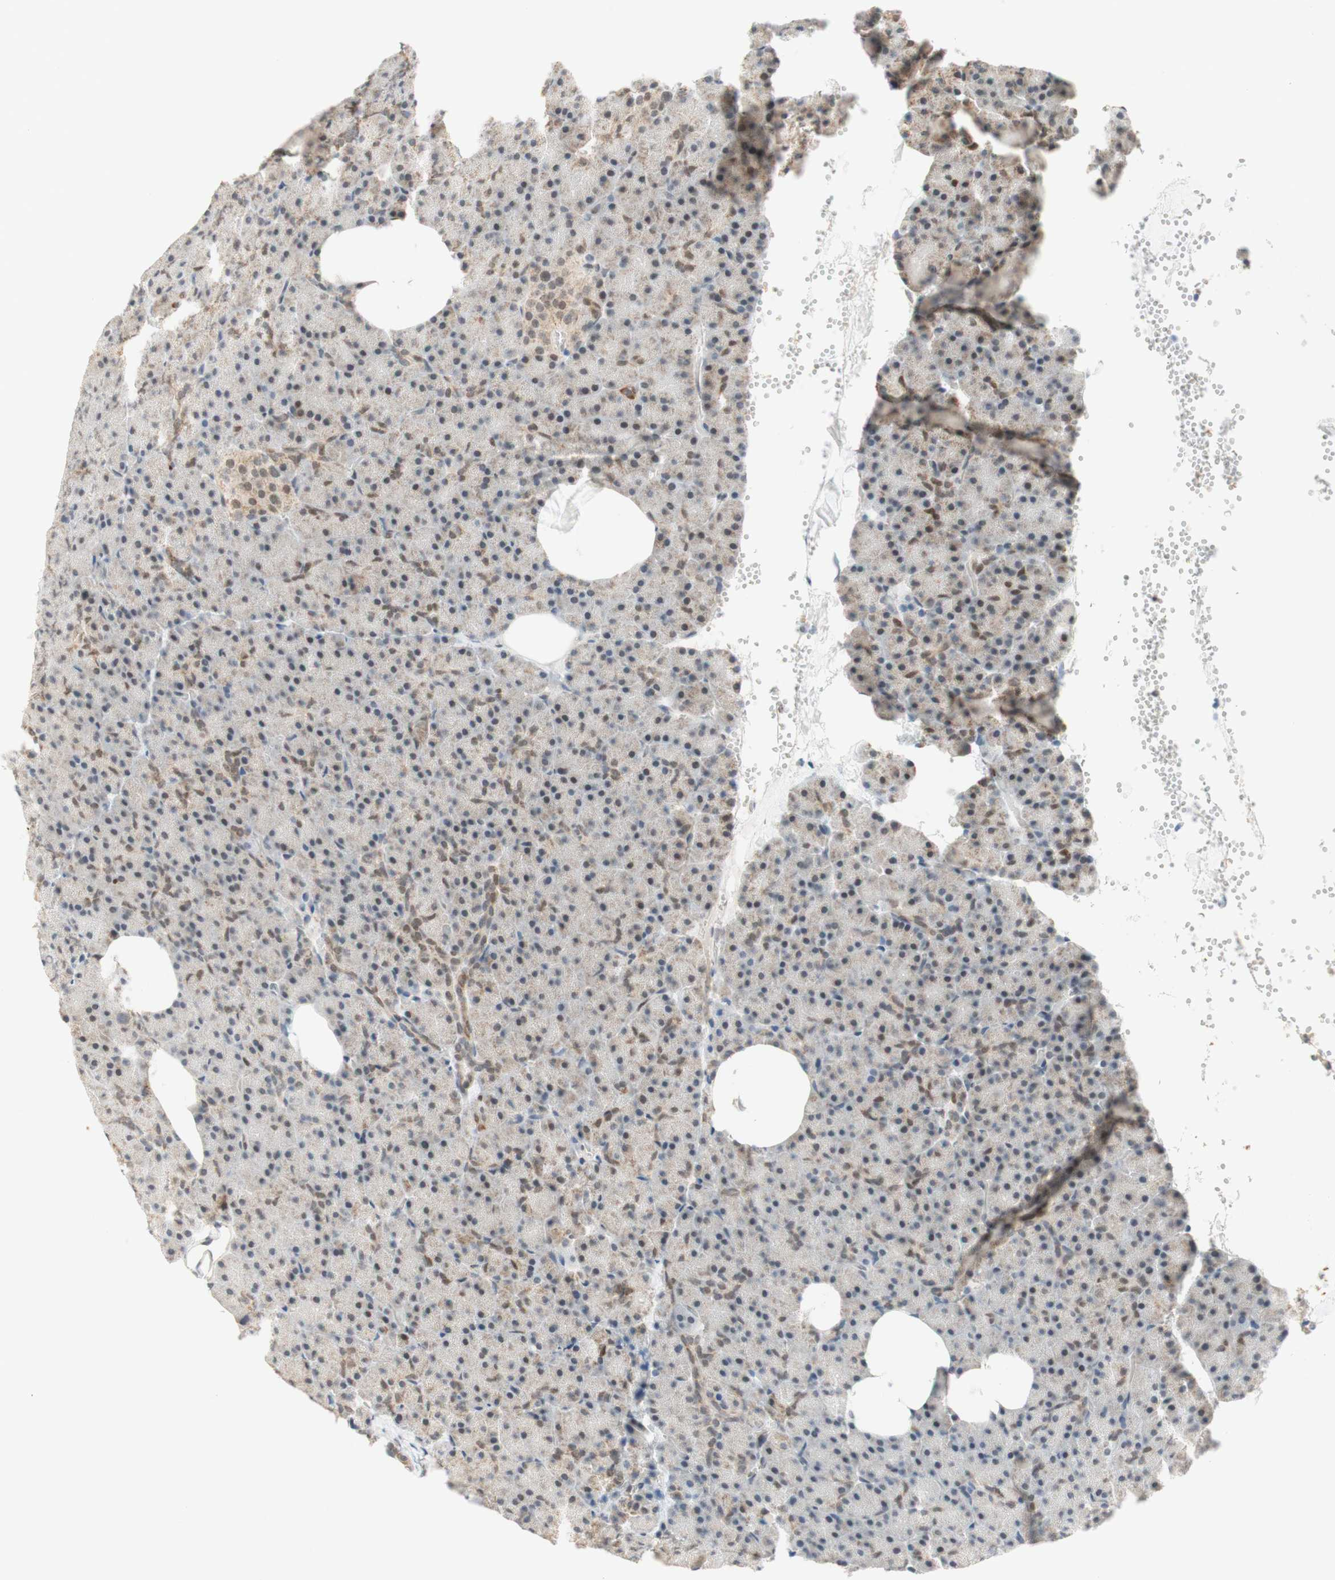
{"staining": {"intensity": "weak", "quantity": "25%-75%", "location": "cytoplasmic/membranous"}, "tissue": "pancreas", "cell_type": "Exocrine glandular cells", "image_type": "normal", "snomed": [{"axis": "morphology", "description": "Normal tissue, NOS"}, {"axis": "topography", "description": "Pancreas"}], "caption": "This image reveals IHC staining of normal human pancreas, with low weak cytoplasmic/membranous staining in approximately 25%-75% of exocrine glandular cells.", "gene": "DNMT3A", "patient": {"sex": "female", "age": 35}}